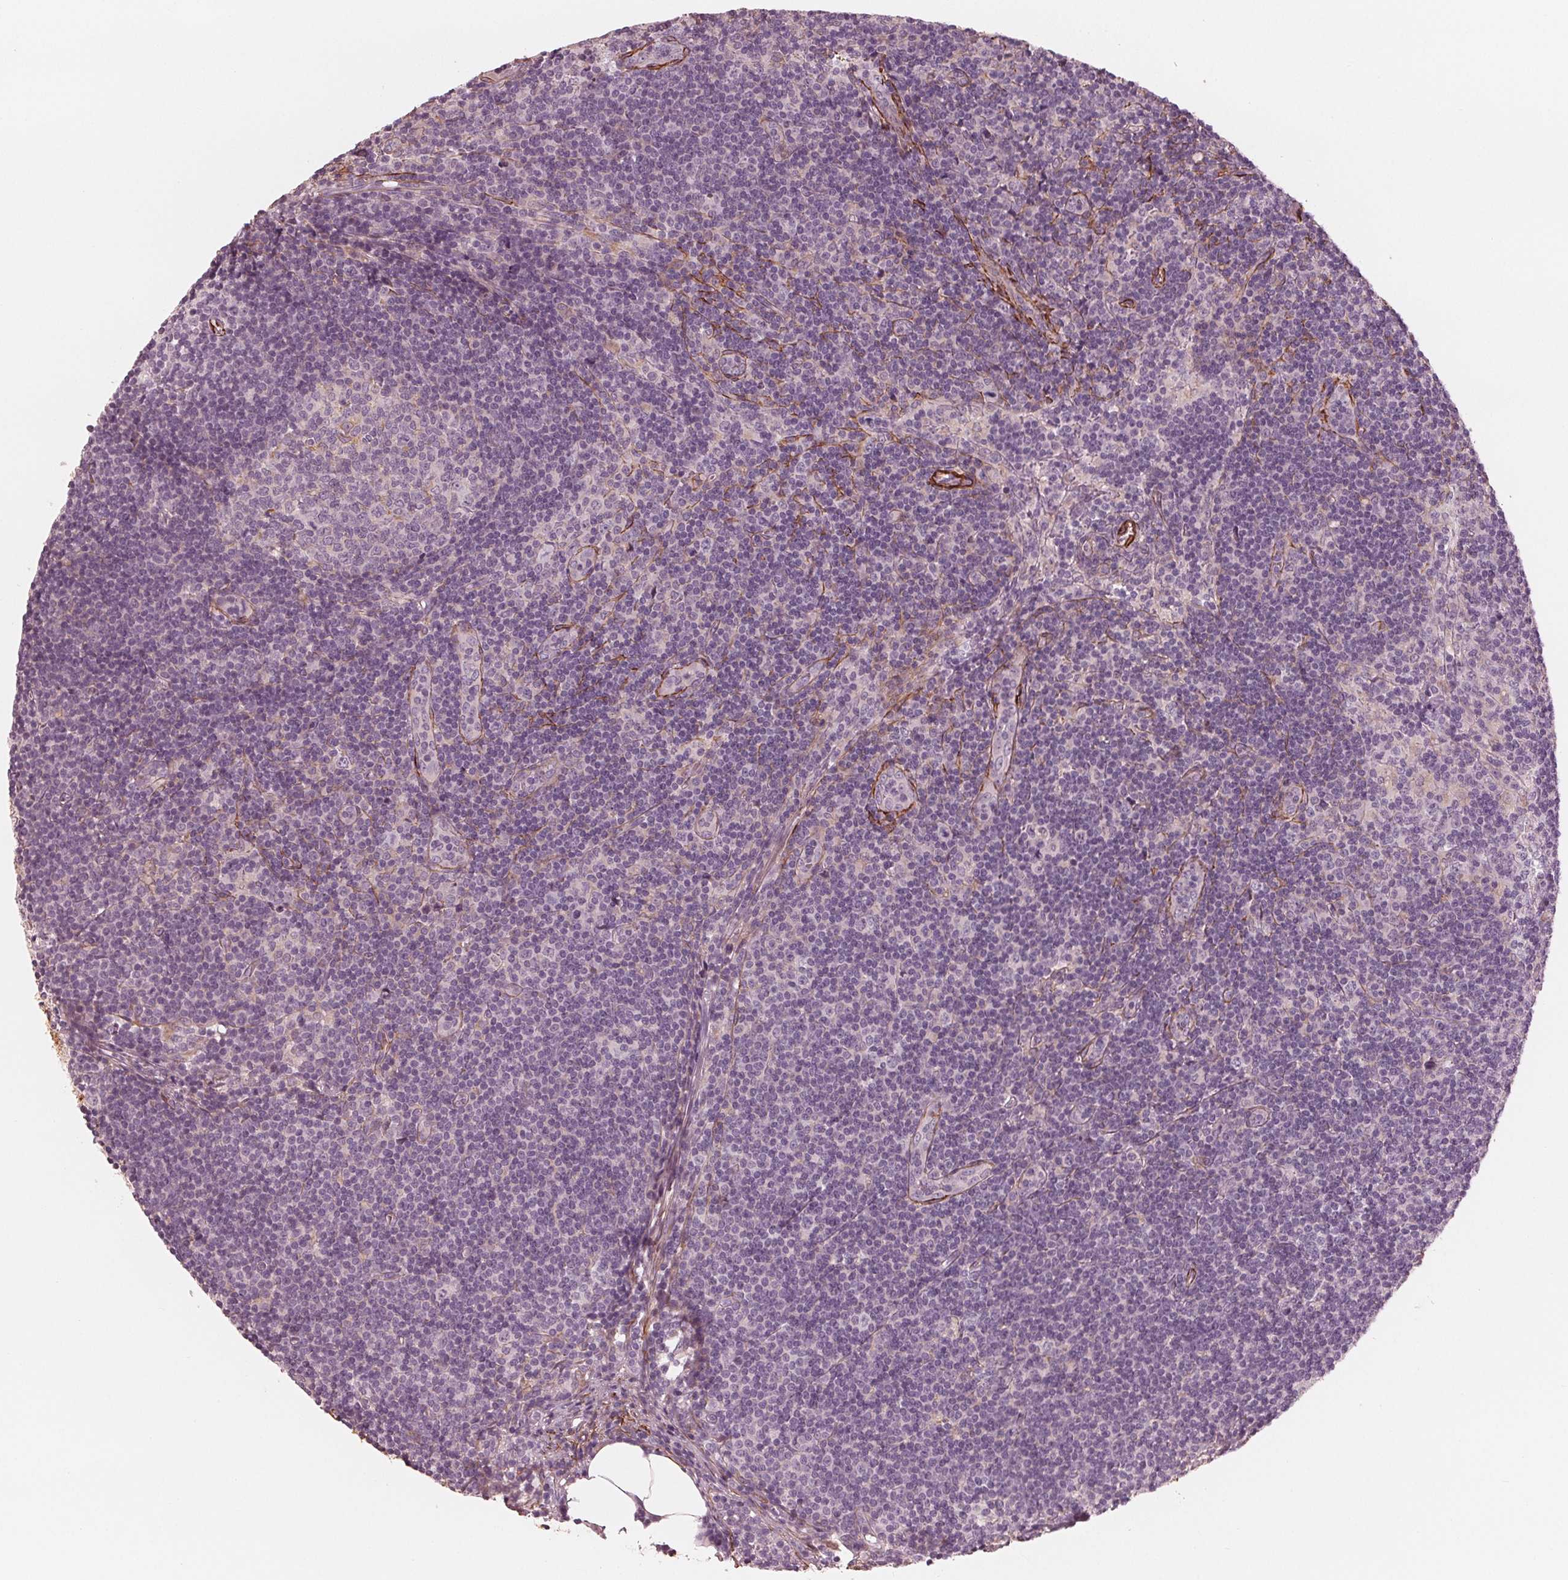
{"staining": {"intensity": "negative", "quantity": "none", "location": "none"}, "tissue": "lymph node", "cell_type": "Germinal center cells", "image_type": "normal", "snomed": [{"axis": "morphology", "description": "Normal tissue, NOS"}, {"axis": "topography", "description": "Lymph node"}], "caption": "Photomicrograph shows no significant protein positivity in germinal center cells of unremarkable lymph node.", "gene": "MIER3", "patient": {"sex": "female", "age": 41}}